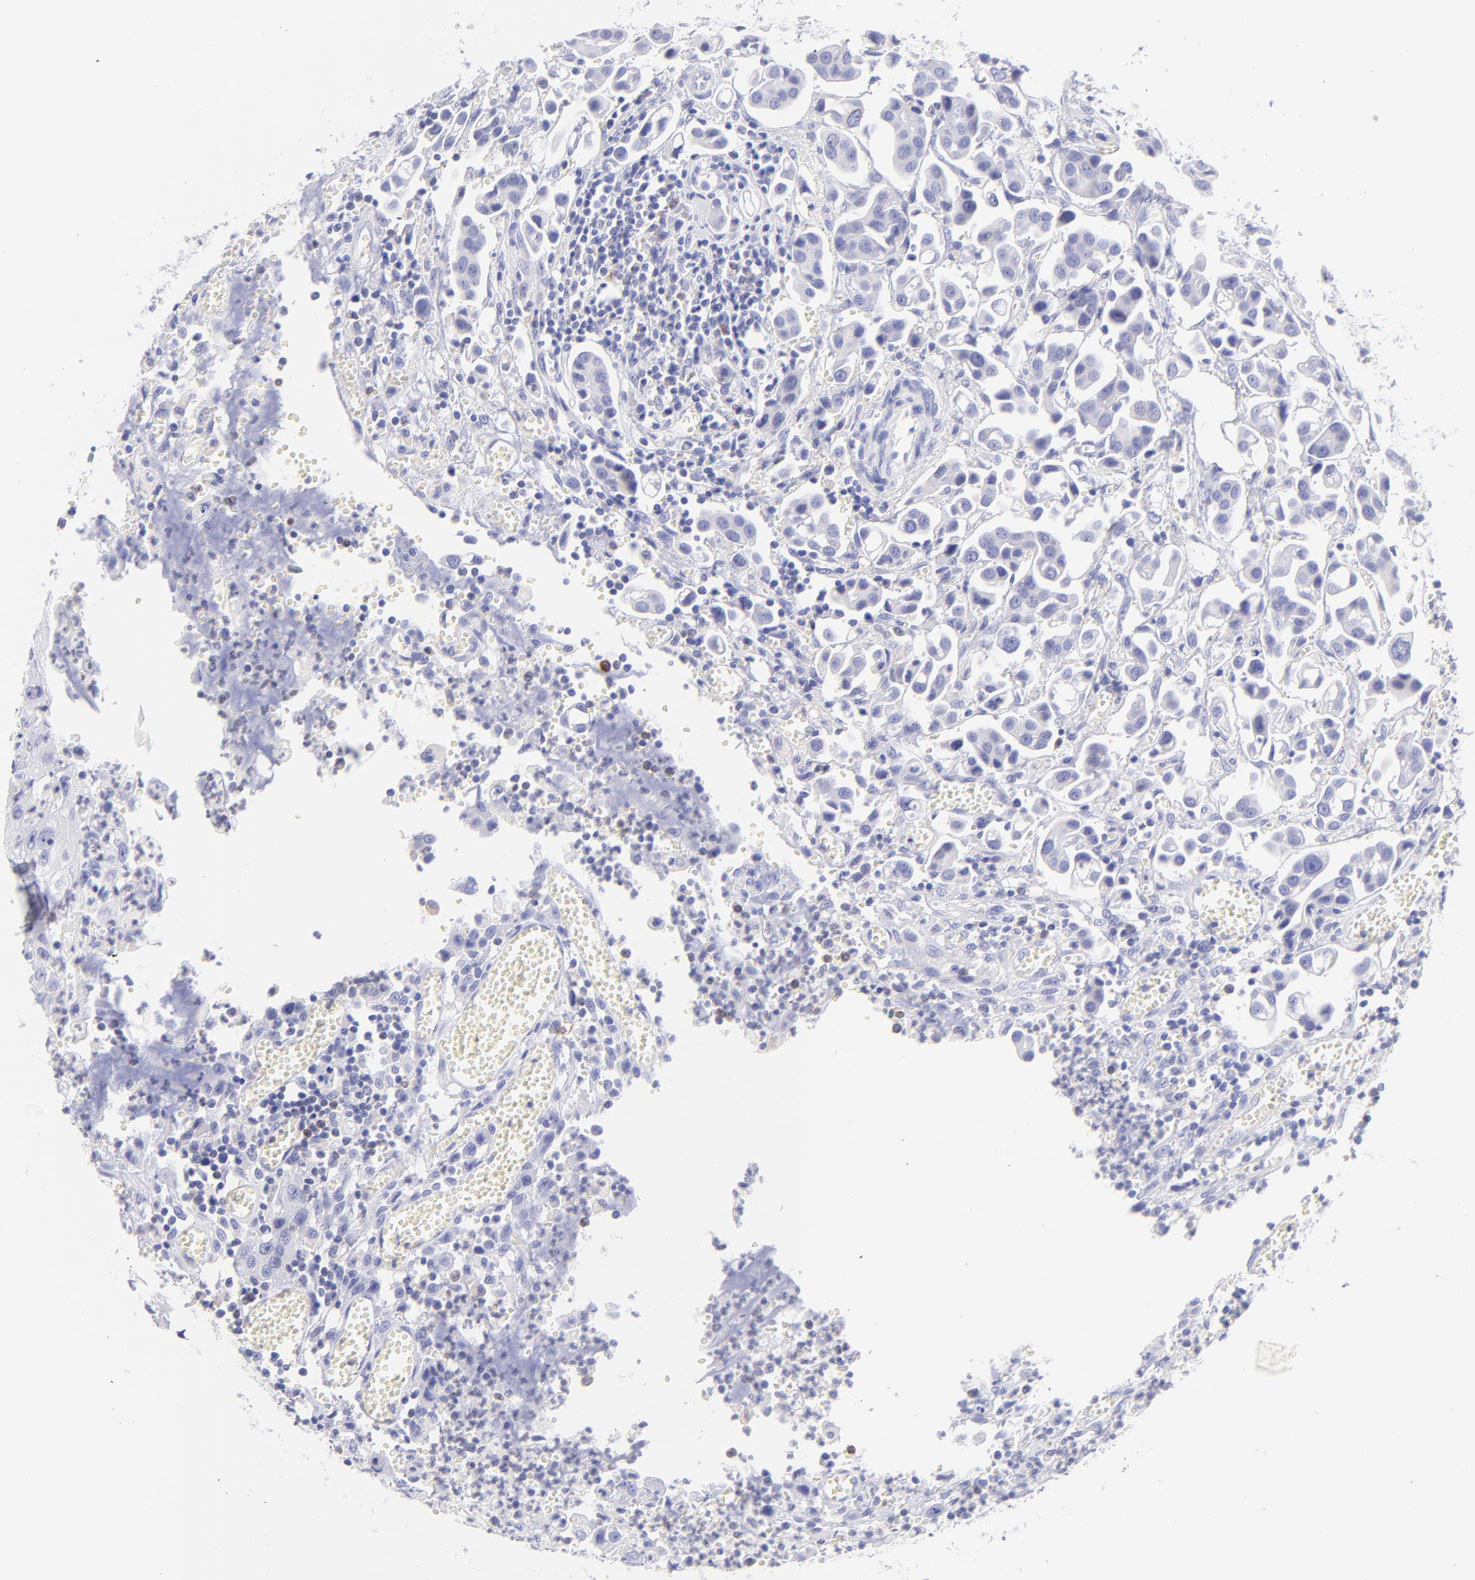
{"staining": {"intensity": "negative", "quantity": "none", "location": "none"}, "tissue": "urothelial cancer", "cell_type": "Tumor cells", "image_type": "cancer", "snomed": [{"axis": "morphology", "description": "Urothelial carcinoma, High grade"}, {"axis": "topography", "description": "Urinary bladder"}], "caption": "This is an immunohistochemistry micrograph of human urothelial carcinoma (high-grade). There is no expression in tumor cells.", "gene": "IRAG2", "patient": {"sex": "male", "age": 66}}